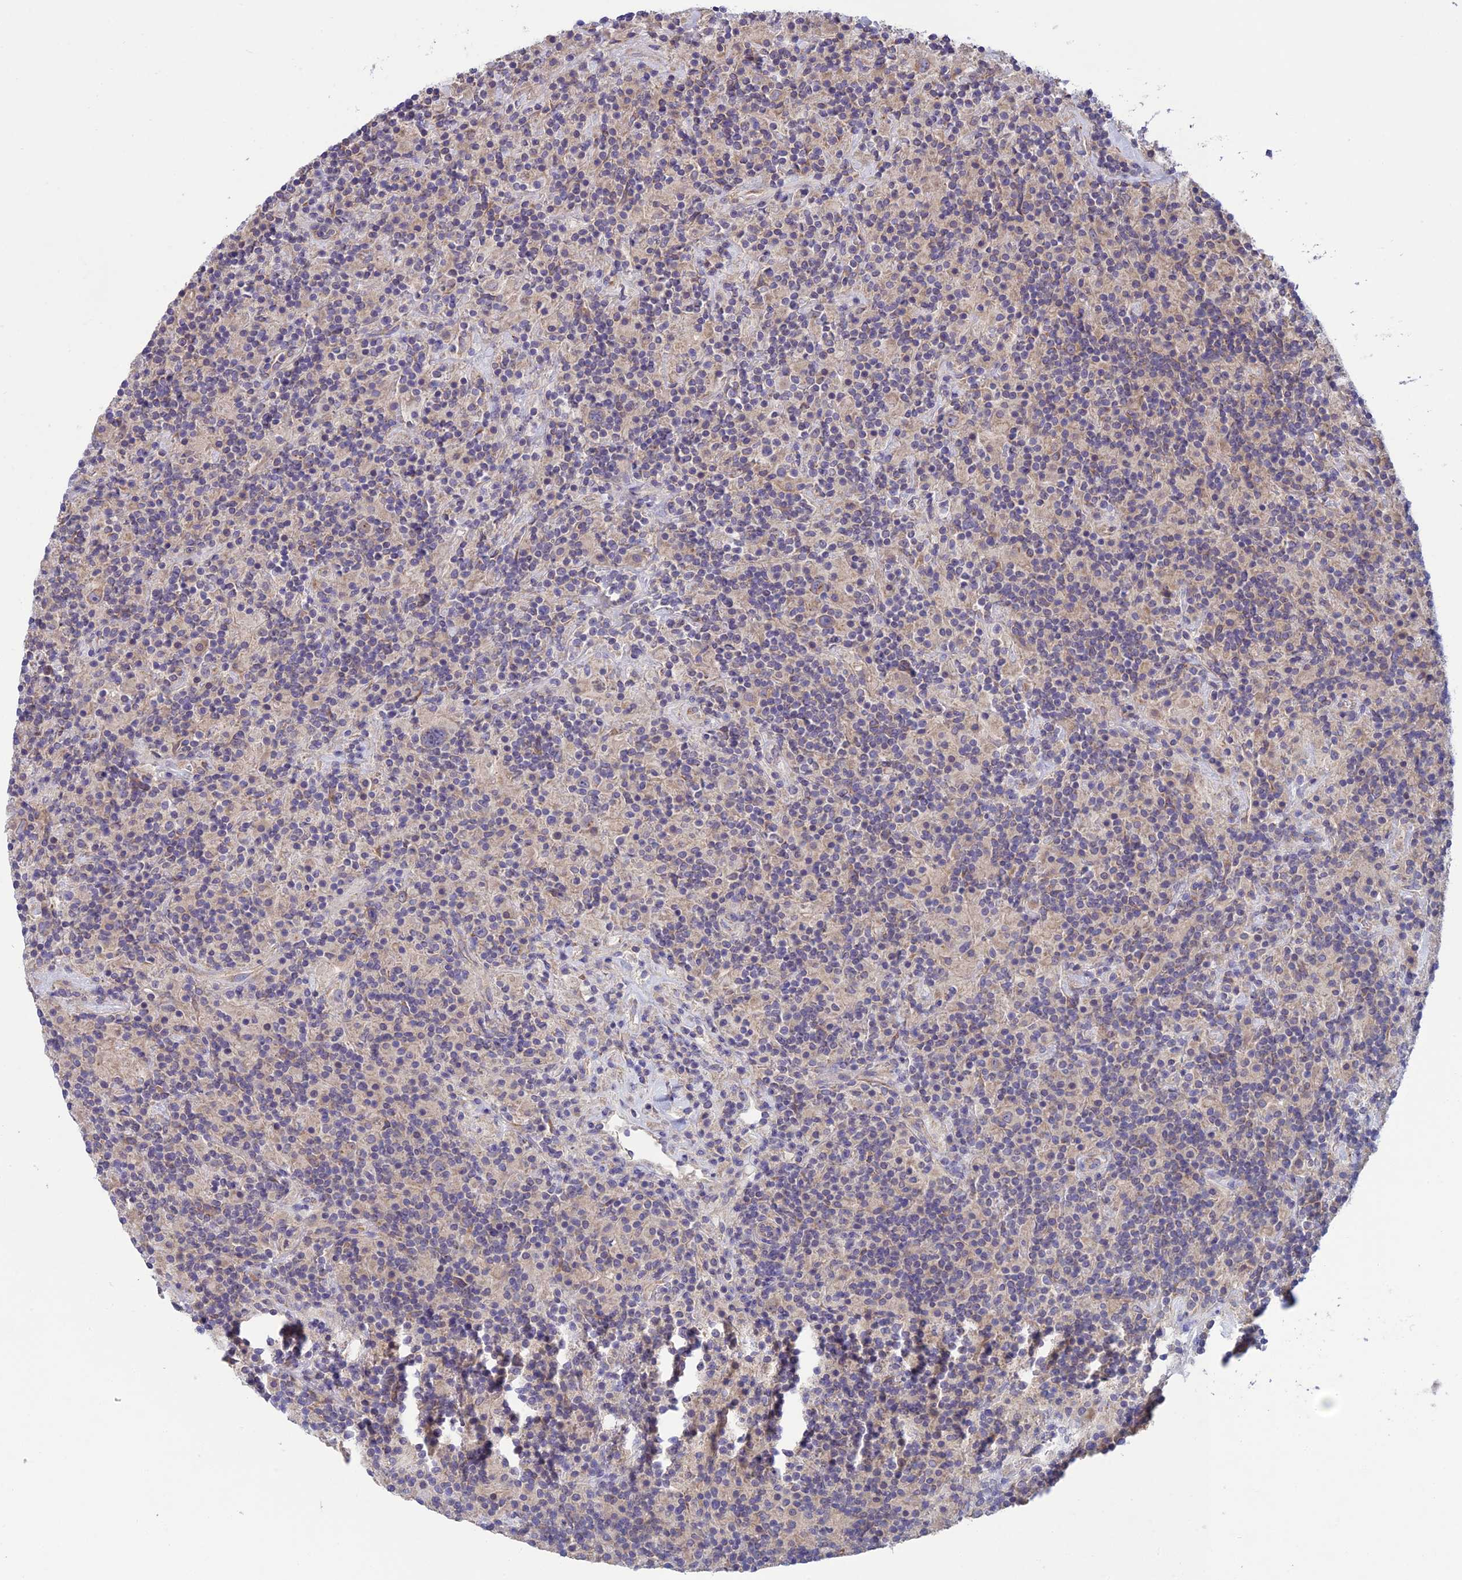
{"staining": {"intensity": "negative", "quantity": "none", "location": "none"}, "tissue": "lymphoma", "cell_type": "Tumor cells", "image_type": "cancer", "snomed": [{"axis": "morphology", "description": "Hodgkin's disease, NOS"}, {"axis": "topography", "description": "Lymph node"}], "caption": "The immunohistochemistry image has no significant expression in tumor cells of lymphoma tissue.", "gene": "MRNIP", "patient": {"sex": "male", "age": 70}}